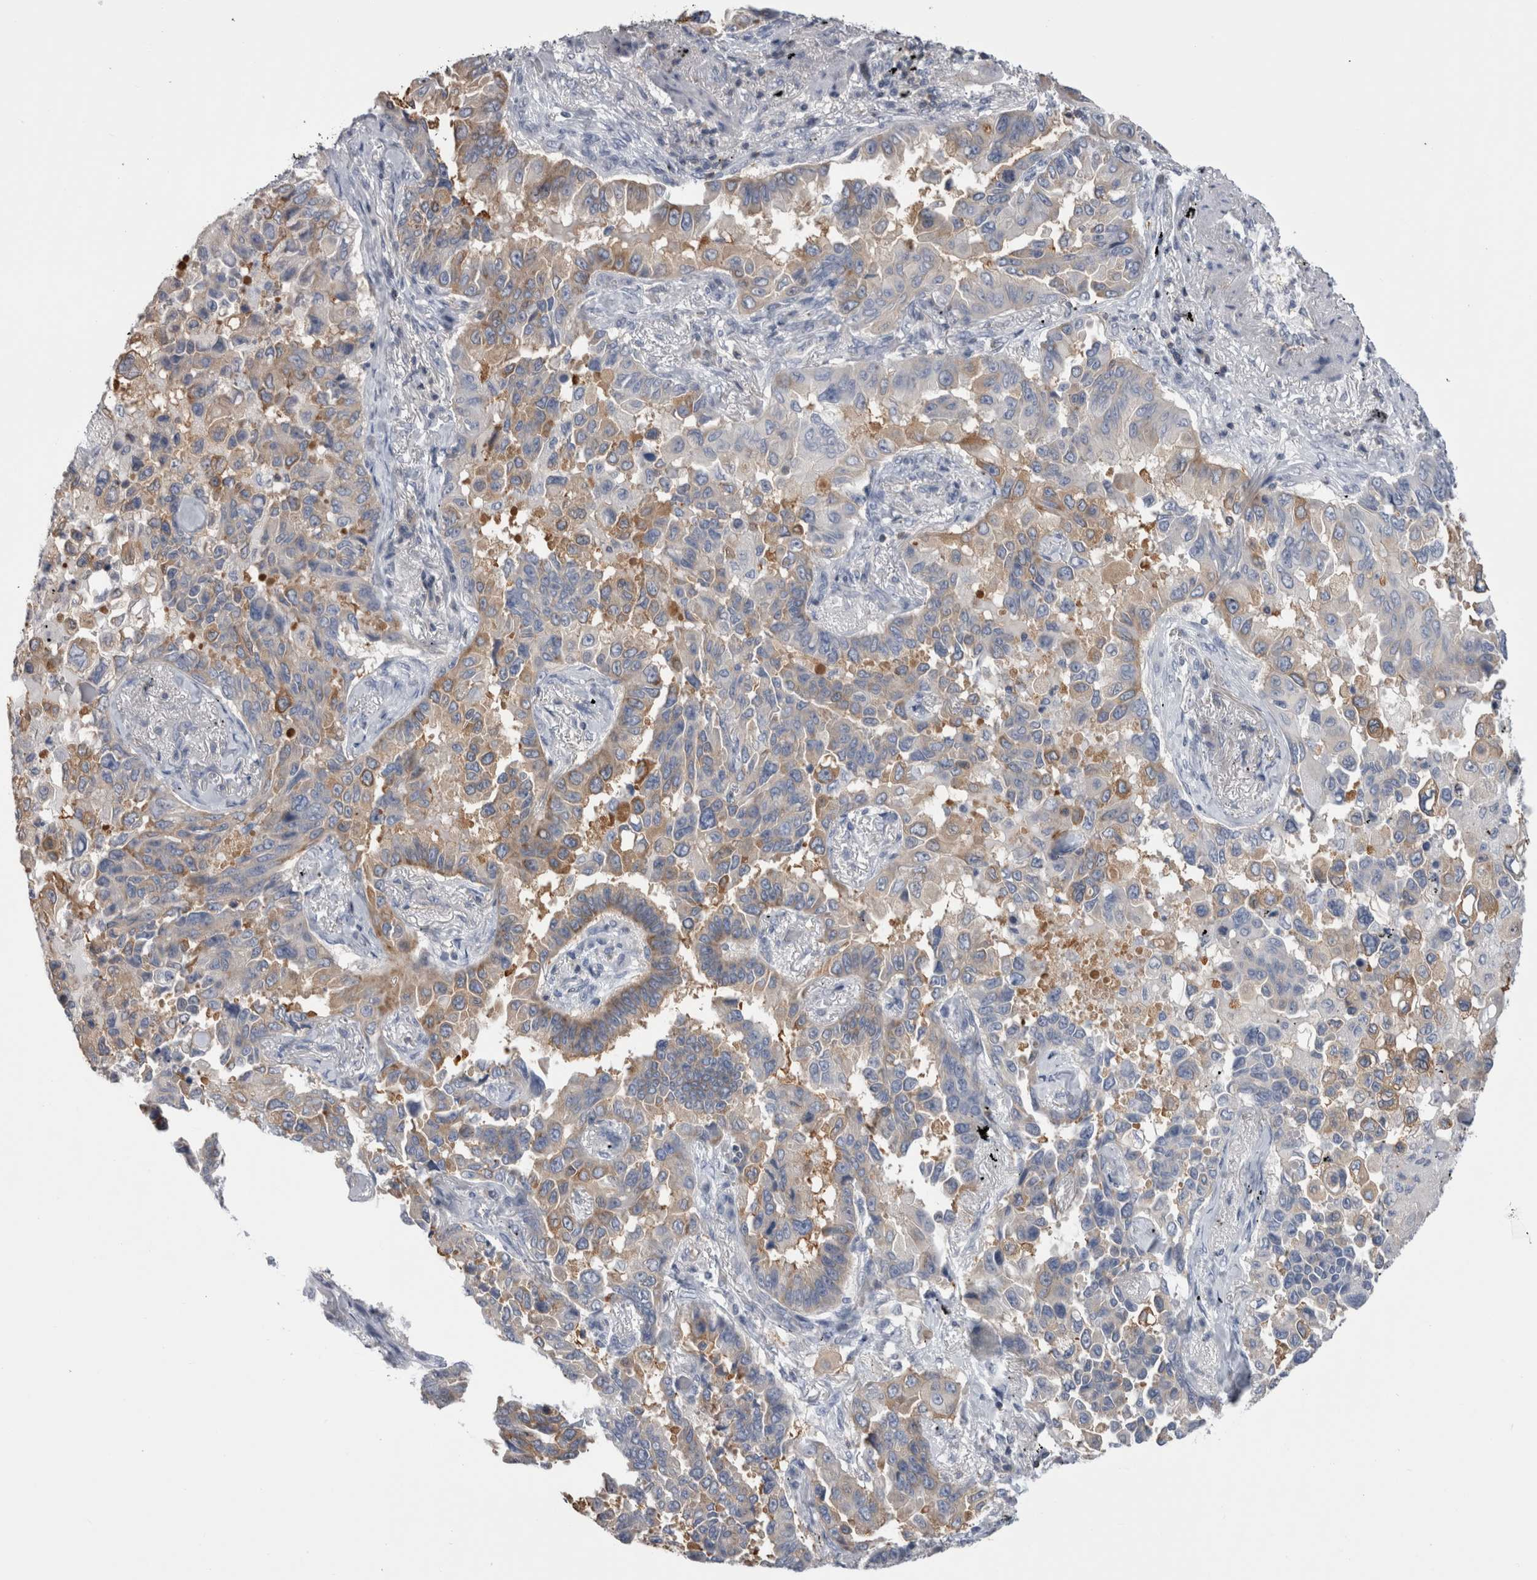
{"staining": {"intensity": "weak", "quantity": "<25%", "location": "cytoplasmic/membranous"}, "tissue": "lung cancer", "cell_type": "Tumor cells", "image_type": "cancer", "snomed": [{"axis": "morphology", "description": "Adenocarcinoma, NOS"}, {"axis": "topography", "description": "Lung"}], "caption": "Tumor cells are negative for brown protein staining in lung adenocarcinoma. (Stains: DAB immunohistochemistry (IHC) with hematoxylin counter stain, Microscopy: brightfield microscopy at high magnification).", "gene": "DCTN6", "patient": {"sex": "female", "age": 67}}